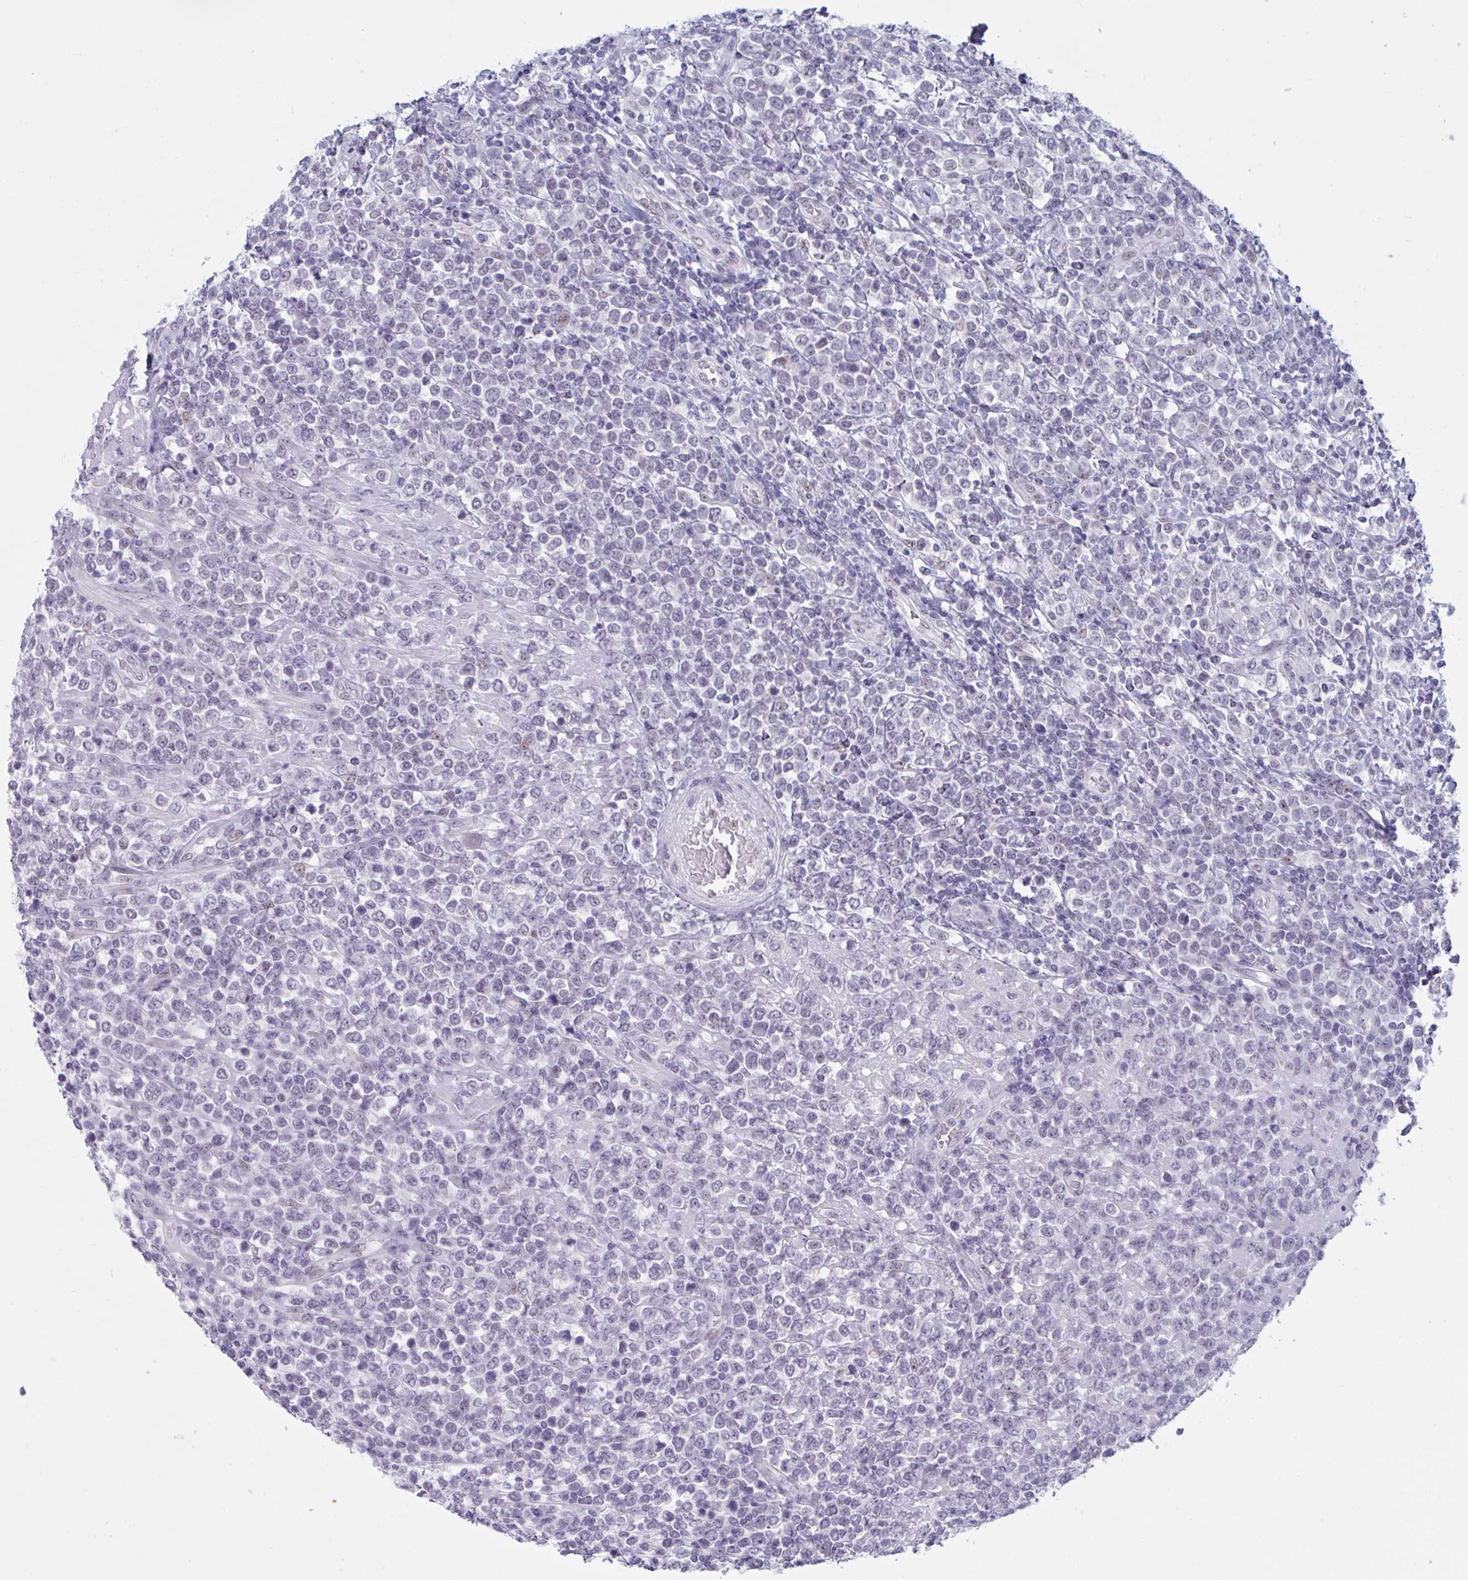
{"staining": {"intensity": "negative", "quantity": "none", "location": "none"}, "tissue": "lymphoma", "cell_type": "Tumor cells", "image_type": "cancer", "snomed": [{"axis": "morphology", "description": "Malignant lymphoma, non-Hodgkin's type, High grade"}, {"axis": "topography", "description": "Soft tissue"}], "caption": "Immunohistochemical staining of human lymphoma shows no significant staining in tumor cells. The staining was performed using DAB to visualize the protein expression in brown, while the nuclei were stained in blue with hematoxylin (Magnification: 20x).", "gene": "MSMB", "patient": {"sex": "female", "age": 56}}